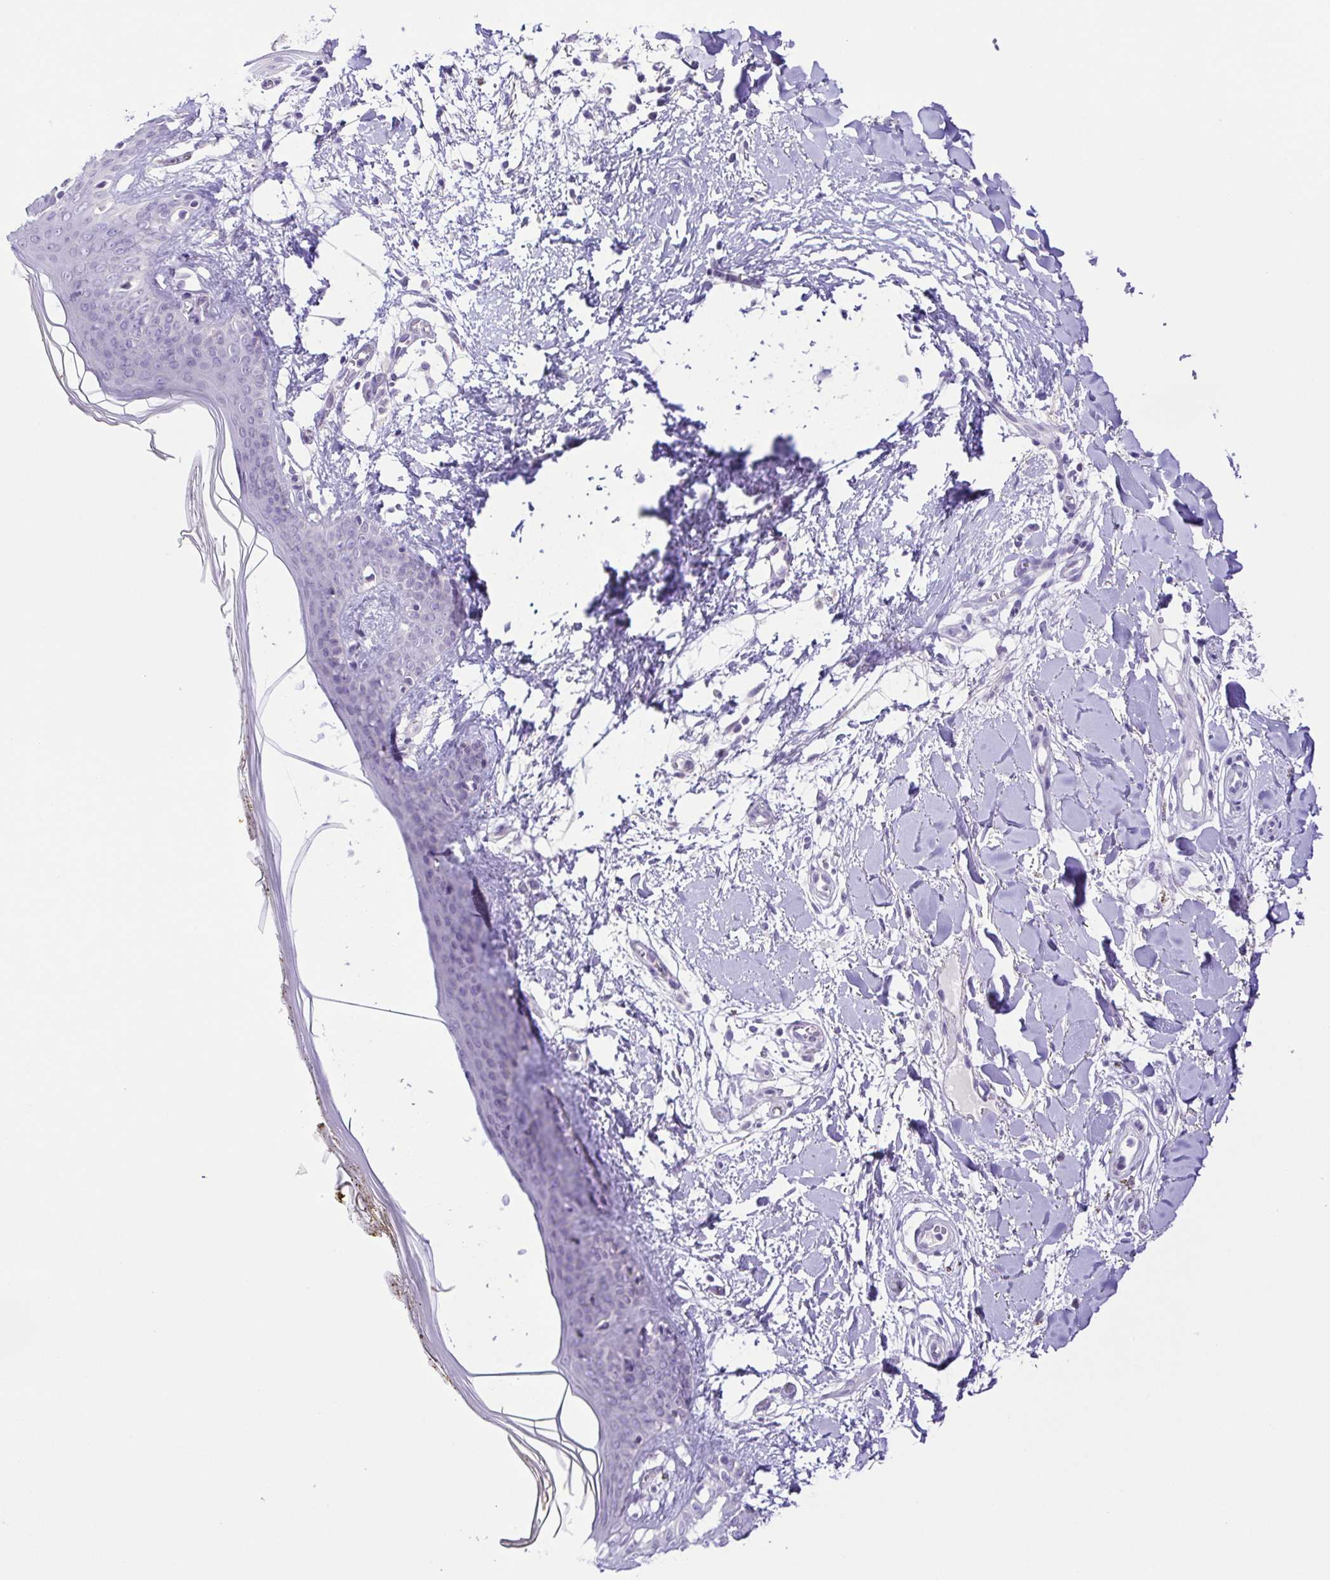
{"staining": {"intensity": "negative", "quantity": "none", "location": "none"}, "tissue": "skin", "cell_type": "Fibroblasts", "image_type": "normal", "snomed": [{"axis": "morphology", "description": "Normal tissue, NOS"}, {"axis": "topography", "description": "Skin"}], "caption": "Immunohistochemical staining of benign human skin demonstrates no significant expression in fibroblasts. (DAB (3,3'-diaminobenzidine) immunohistochemistry with hematoxylin counter stain).", "gene": "DCLK2", "patient": {"sex": "female", "age": 34}}